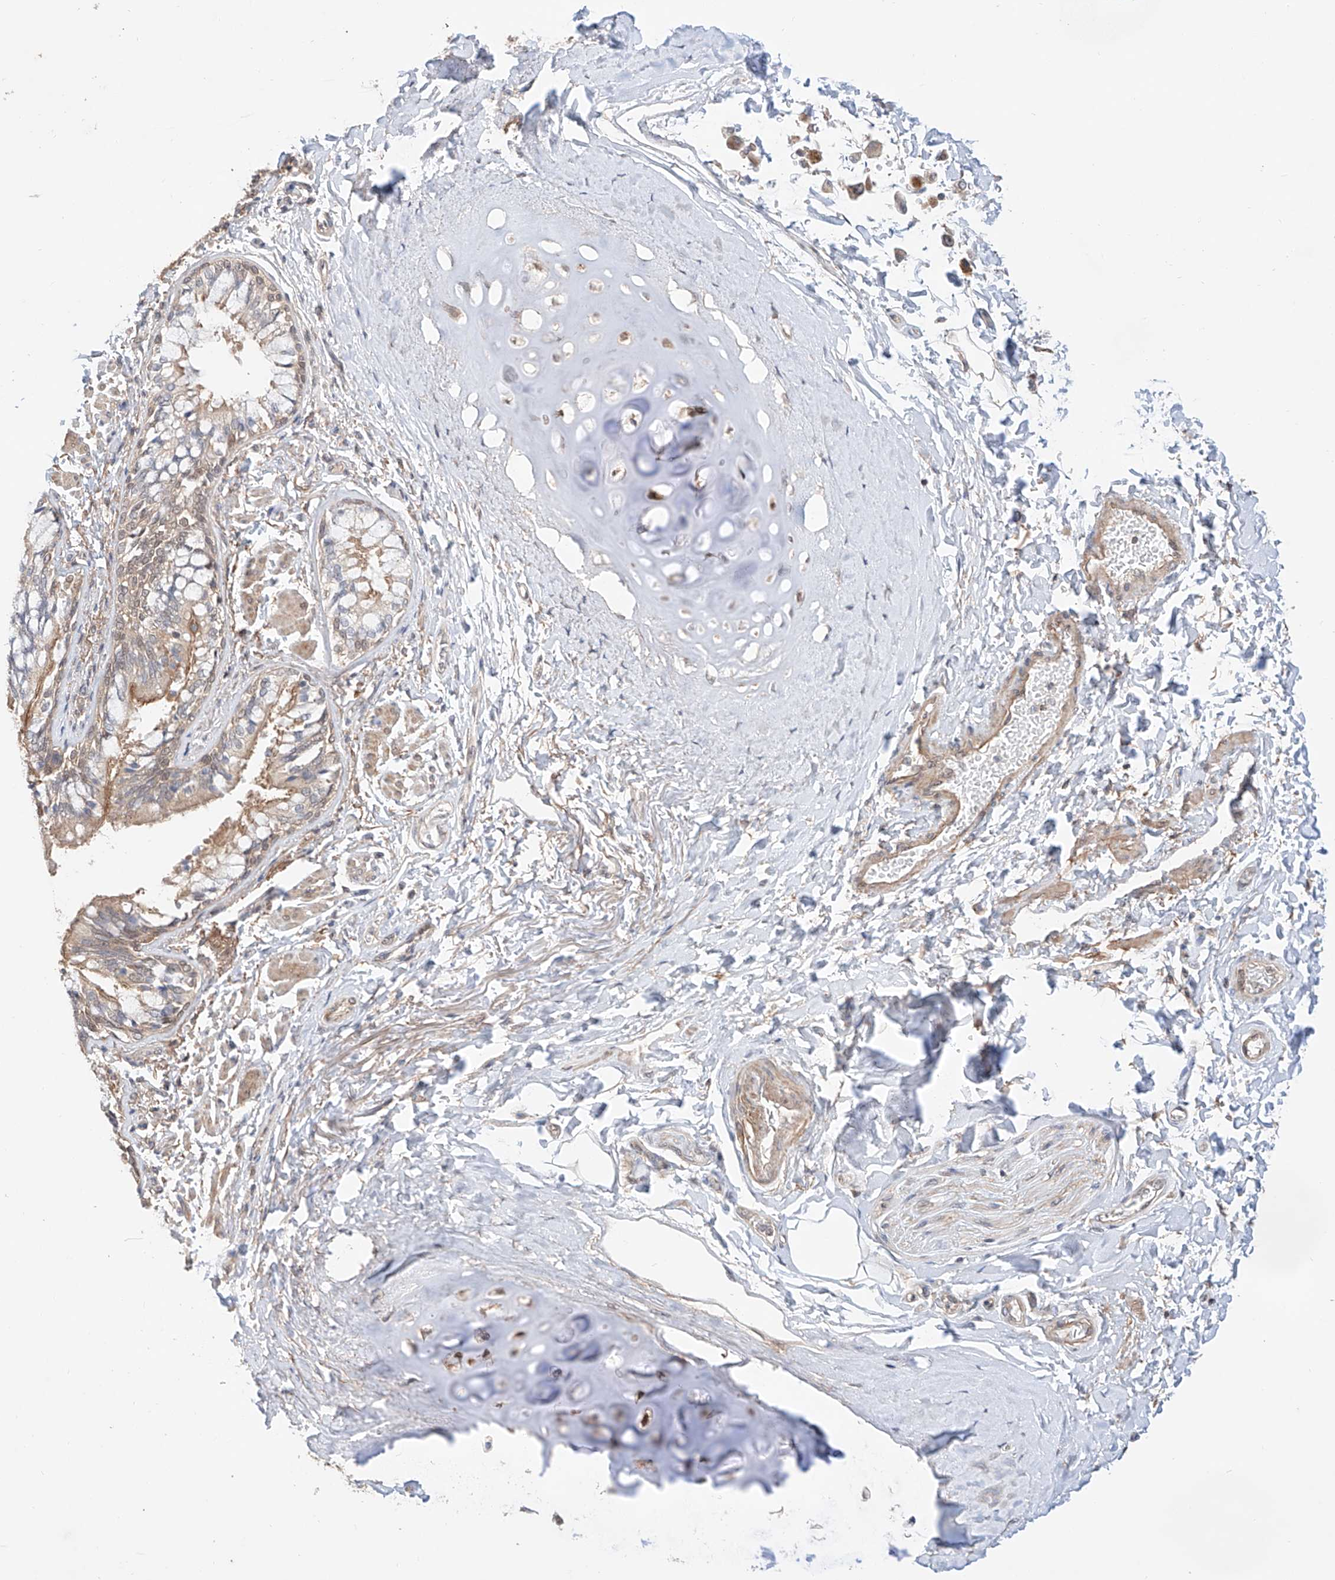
{"staining": {"intensity": "moderate", "quantity": ">75%", "location": "cytoplasmic/membranous"}, "tissue": "bronchus", "cell_type": "Respiratory epithelial cells", "image_type": "normal", "snomed": [{"axis": "morphology", "description": "Normal tissue, NOS"}, {"axis": "morphology", "description": "Inflammation, NOS"}, {"axis": "topography", "description": "Lung"}], "caption": "Bronchus stained for a protein (brown) shows moderate cytoplasmic/membranous positive staining in approximately >75% of respiratory epithelial cells.", "gene": "TSR2", "patient": {"sex": "female", "age": 46}}